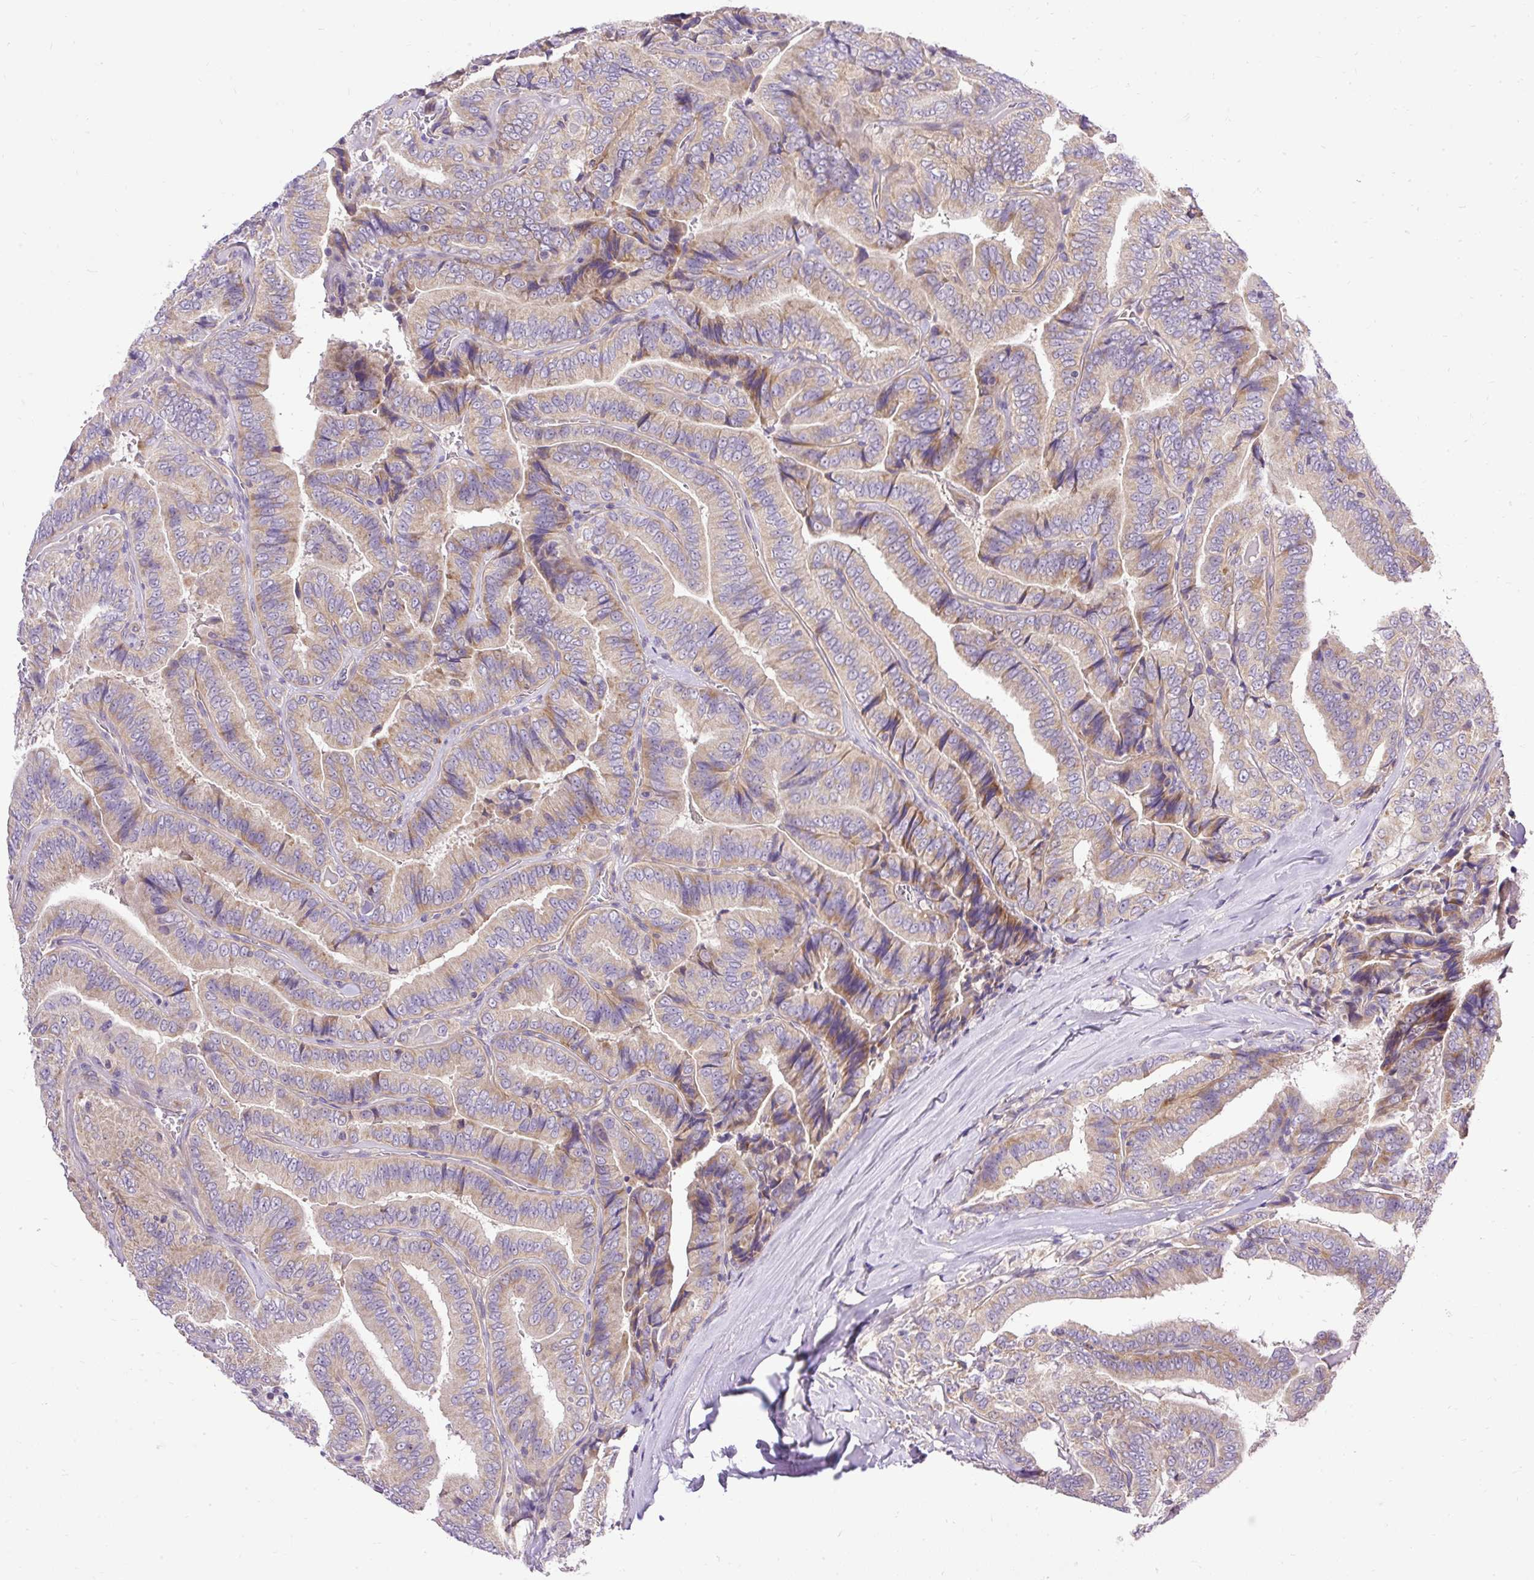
{"staining": {"intensity": "moderate", "quantity": "25%-75%", "location": "cytoplasmic/membranous"}, "tissue": "thyroid cancer", "cell_type": "Tumor cells", "image_type": "cancer", "snomed": [{"axis": "morphology", "description": "Papillary adenocarcinoma, NOS"}, {"axis": "topography", "description": "Thyroid gland"}], "caption": "Protein staining displays moderate cytoplasmic/membranous positivity in about 25%-75% of tumor cells in thyroid cancer (papillary adenocarcinoma).", "gene": "HEXB", "patient": {"sex": "male", "age": 61}}